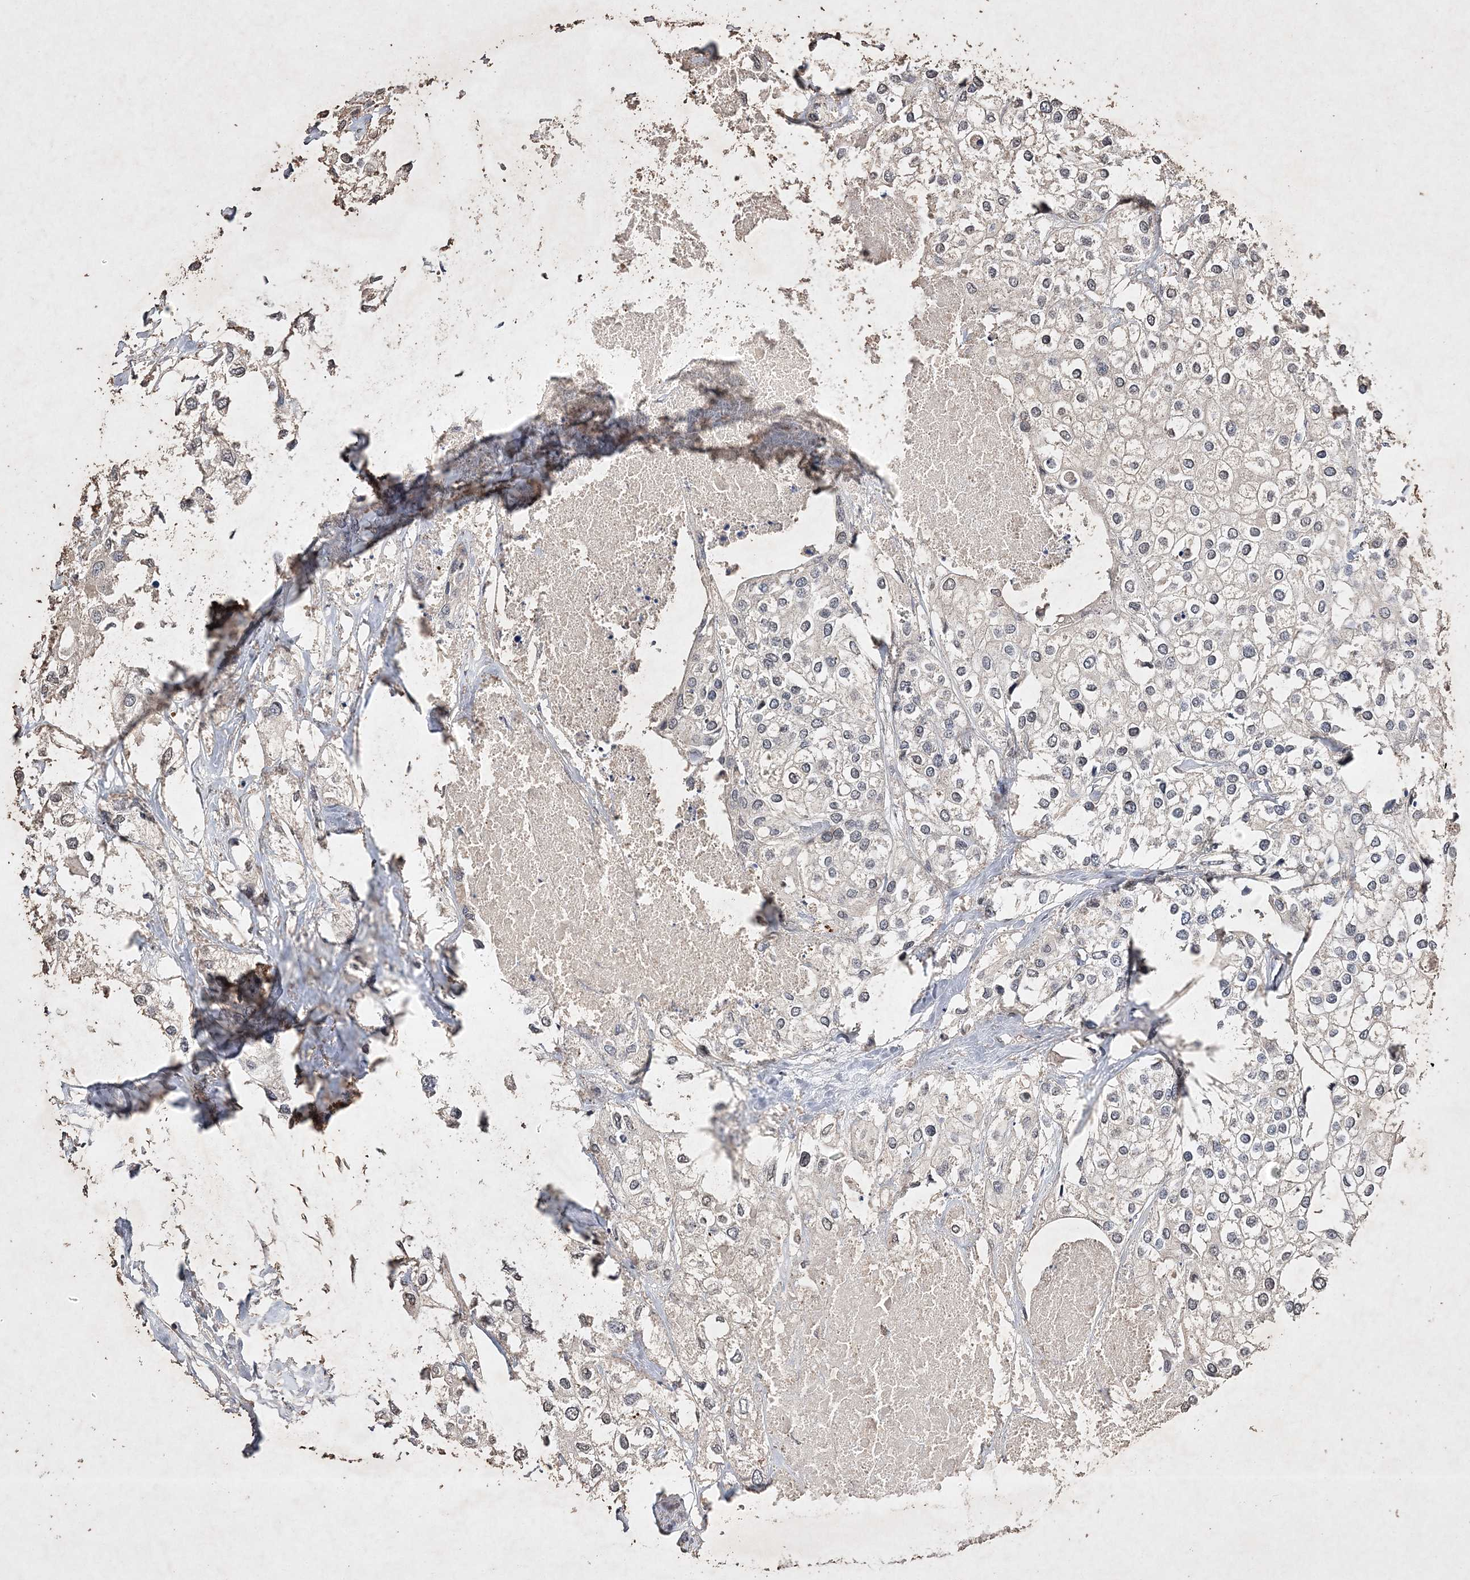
{"staining": {"intensity": "negative", "quantity": "none", "location": "none"}, "tissue": "urothelial cancer", "cell_type": "Tumor cells", "image_type": "cancer", "snomed": [{"axis": "morphology", "description": "Urothelial carcinoma, High grade"}, {"axis": "topography", "description": "Urinary bladder"}], "caption": "Photomicrograph shows no protein positivity in tumor cells of urothelial cancer tissue. (DAB immunohistochemistry (IHC) with hematoxylin counter stain).", "gene": "C3orf38", "patient": {"sex": "male", "age": 64}}